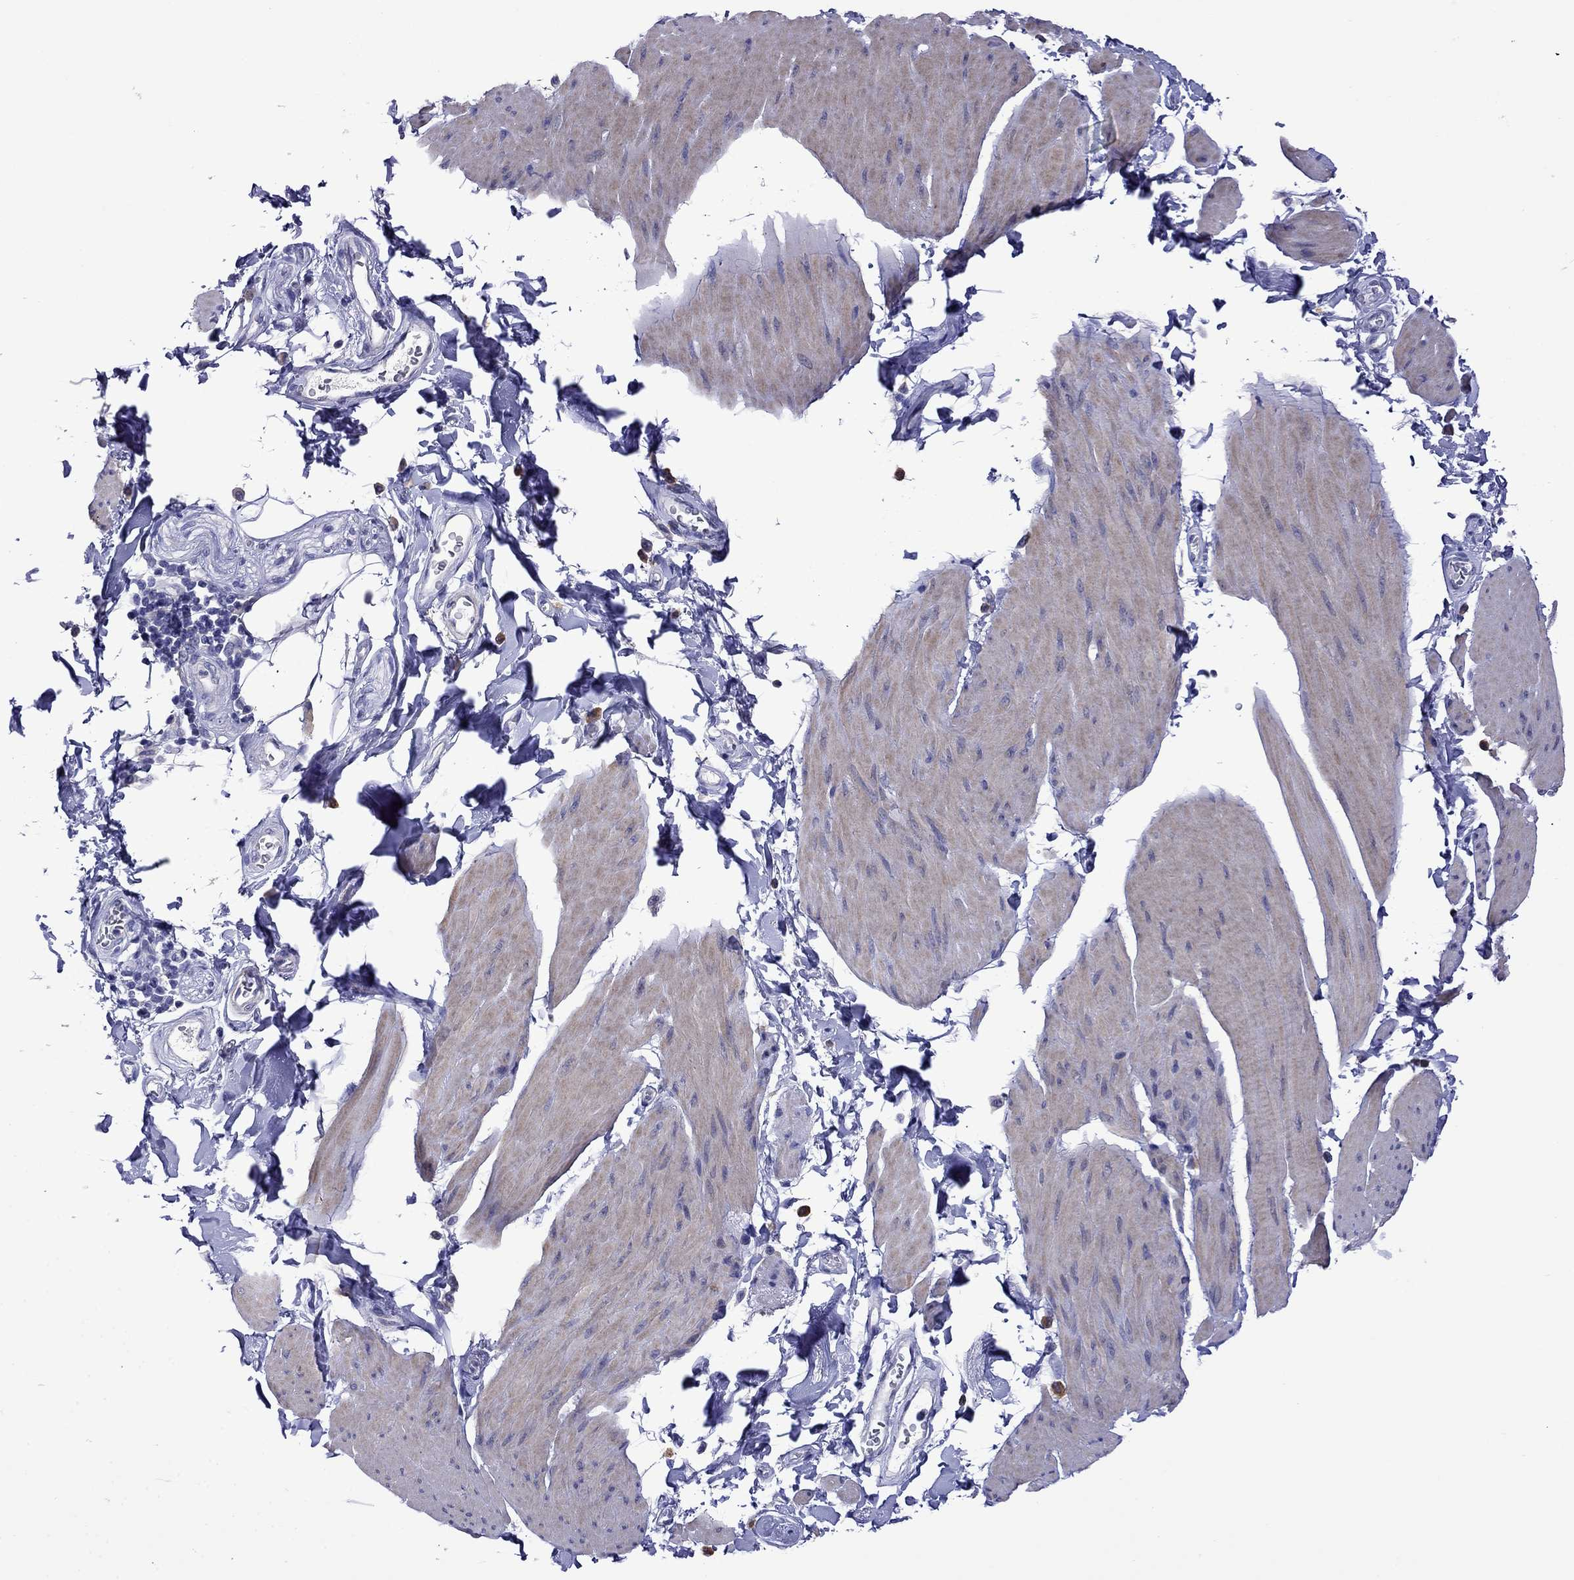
{"staining": {"intensity": "negative", "quantity": "none", "location": "none"}, "tissue": "smooth muscle", "cell_type": "Smooth muscle cells", "image_type": "normal", "snomed": [{"axis": "morphology", "description": "Normal tissue, NOS"}, {"axis": "topography", "description": "Adipose tissue"}, {"axis": "topography", "description": "Smooth muscle"}, {"axis": "topography", "description": "Peripheral nerve tissue"}], "caption": "This is an immunohistochemistry (IHC) photomicrograph of unremarkable smooth muscle. There is no staining in smooth muscle cells.", "gene": "STAR", "patient": {"sex": "male", "age": 83}}